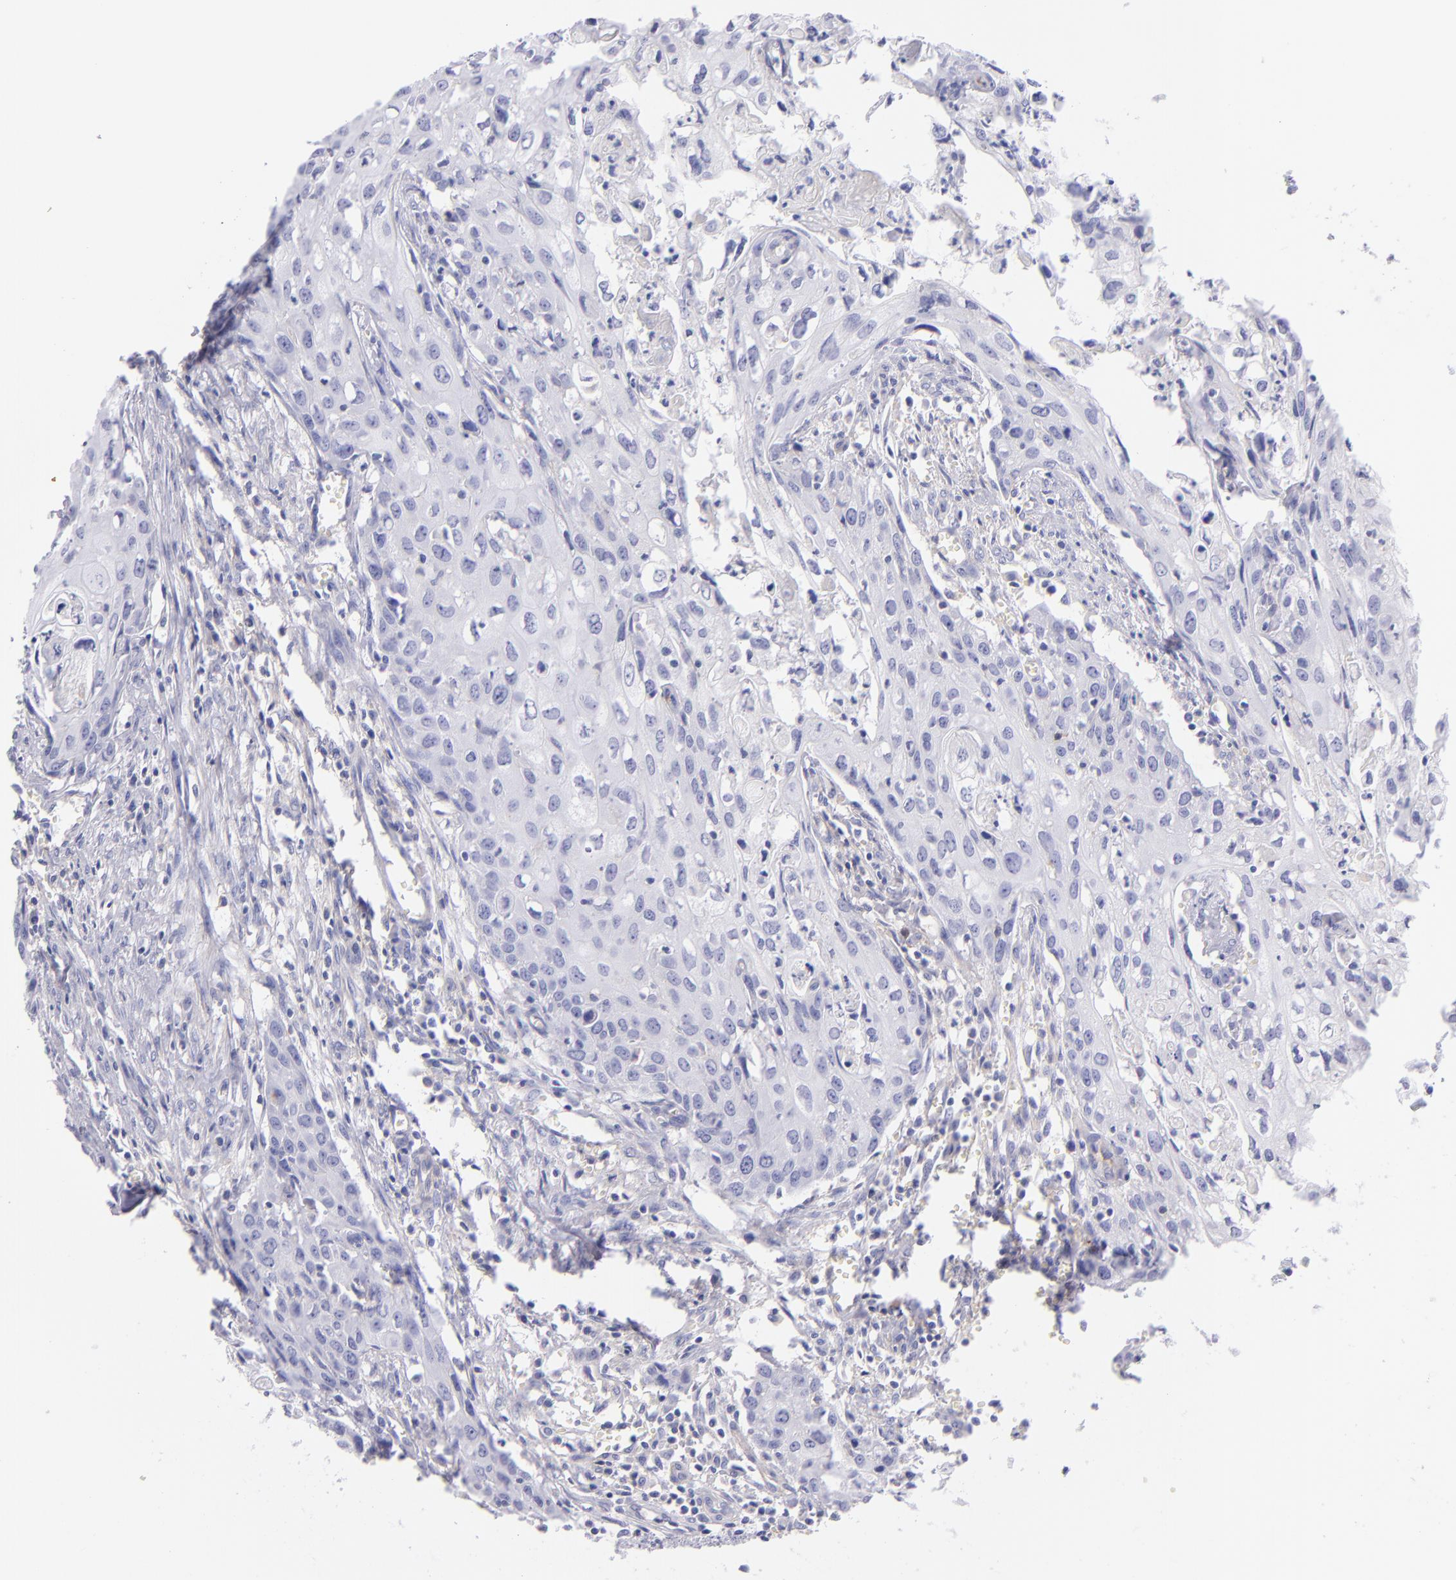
{"staining": {"intensity": "negative", "quantity": "none", "location": "none"}, "tissue": "urothelial cancer", "cell_type": "Tumor cells", "image_type": "cancer", "snomed": [{"axis": "morphology", "description": "Urothelial carcinoma, High grade"}, {"axis": "topography", "description": "Urinary bladder"}], "caption": "Tumor cells show no significant protein positivity in urothelial cancer.", "gene": "CD81", "patient": {"sex": "male", "age": 54}}